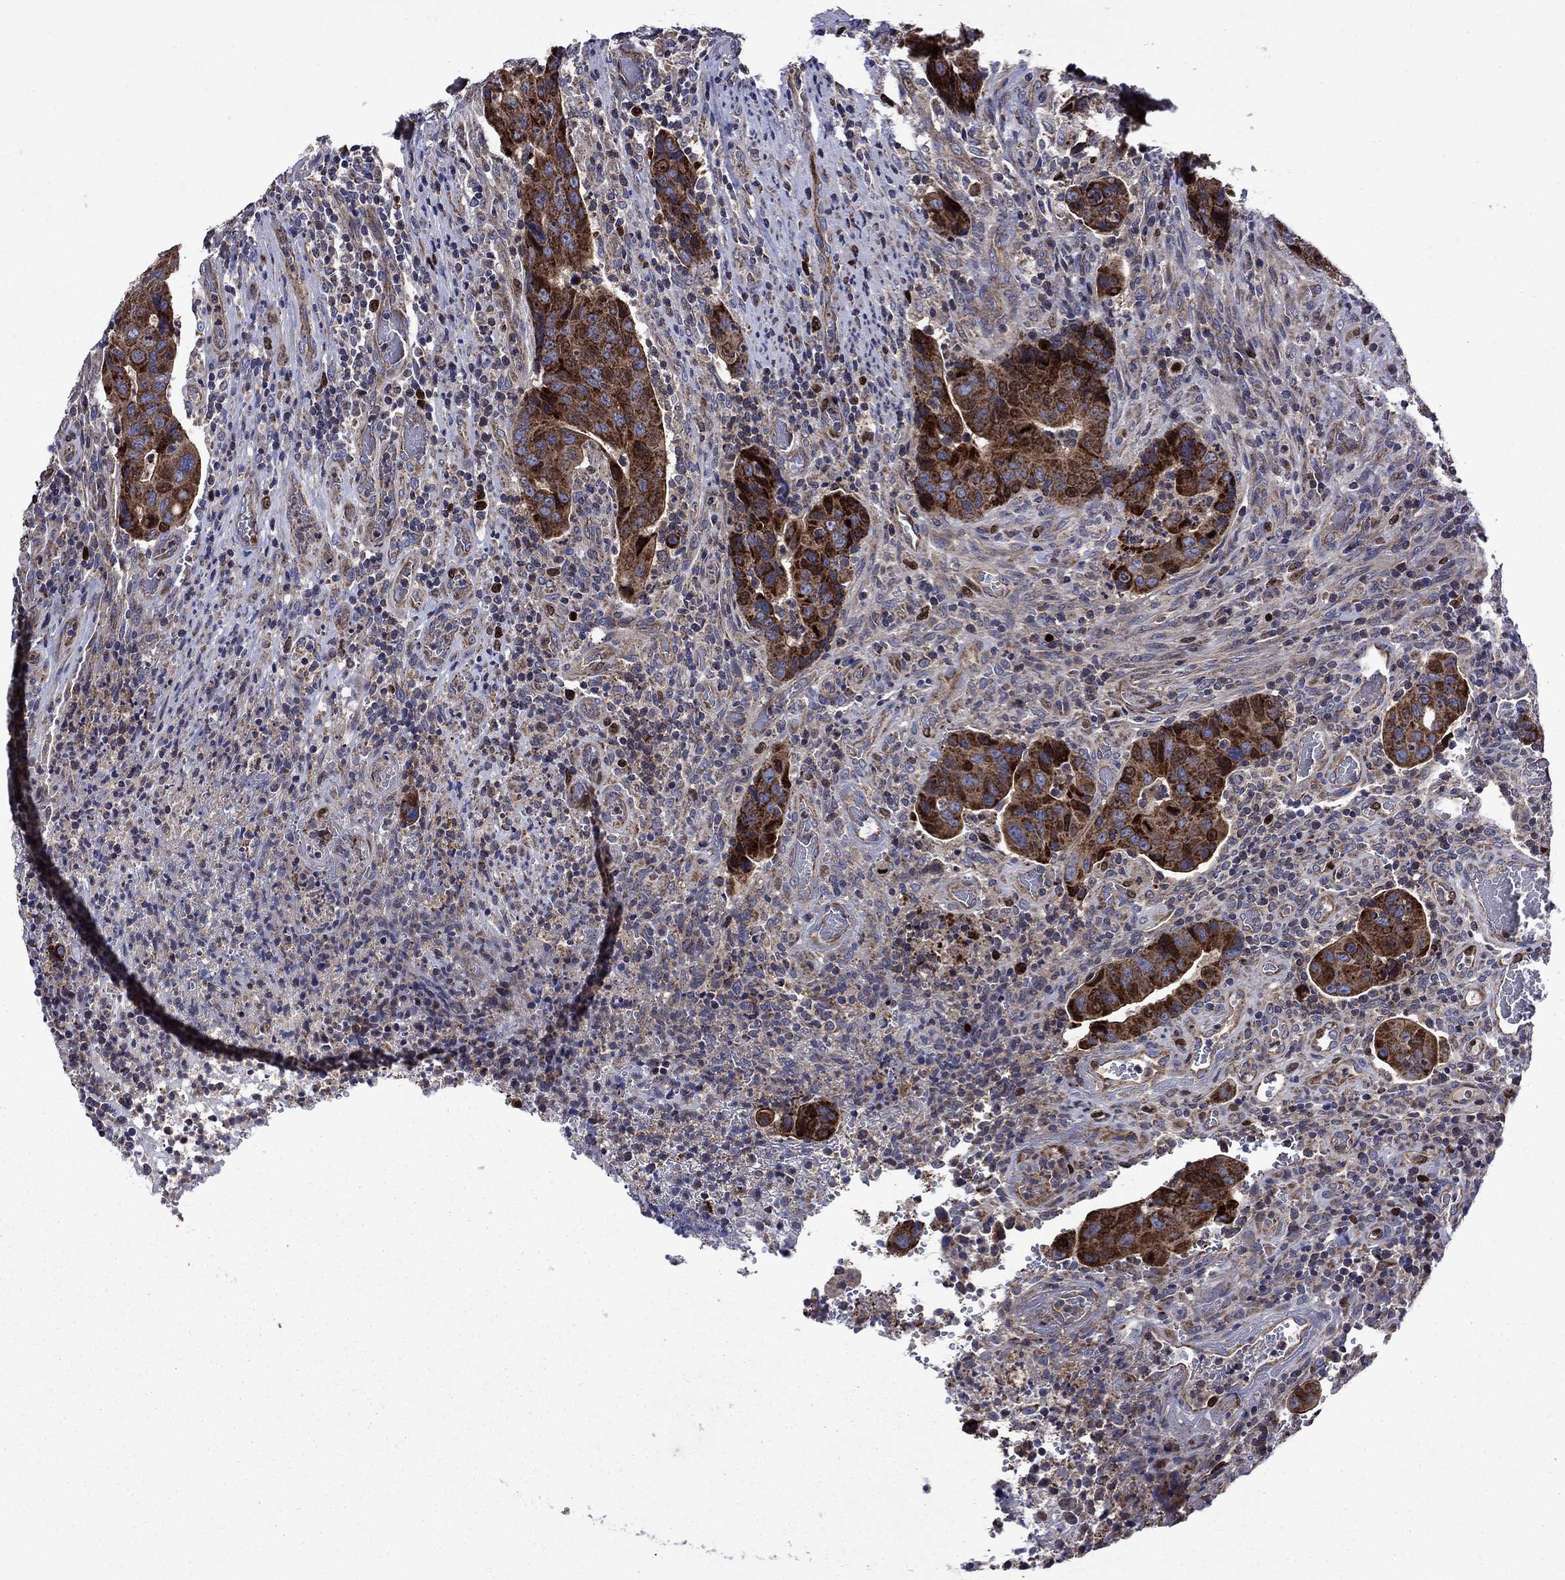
{"staining": {"intensity": "strong", "quantity": ">75%", "location": "cytoplasmic/membranous"}, "tissue": "colorectal cancer", "cell_type": "Tumor cells", "image_type": "cancer", "snomed": [{"axis": "morphology", "description": "Adenocarcinoma, NOS"}, {"axis": "topography", "description": "Colon"}], "caption": "This is a histology image of immunohistochemistry (IHC) staining of colorectal cancer (adenocarcinoma), which shows strong expression in the cytoplasmic/membranous of tumor cells.", "gene": "KIF22", "patient": {"sex": "female", "age": 56}}